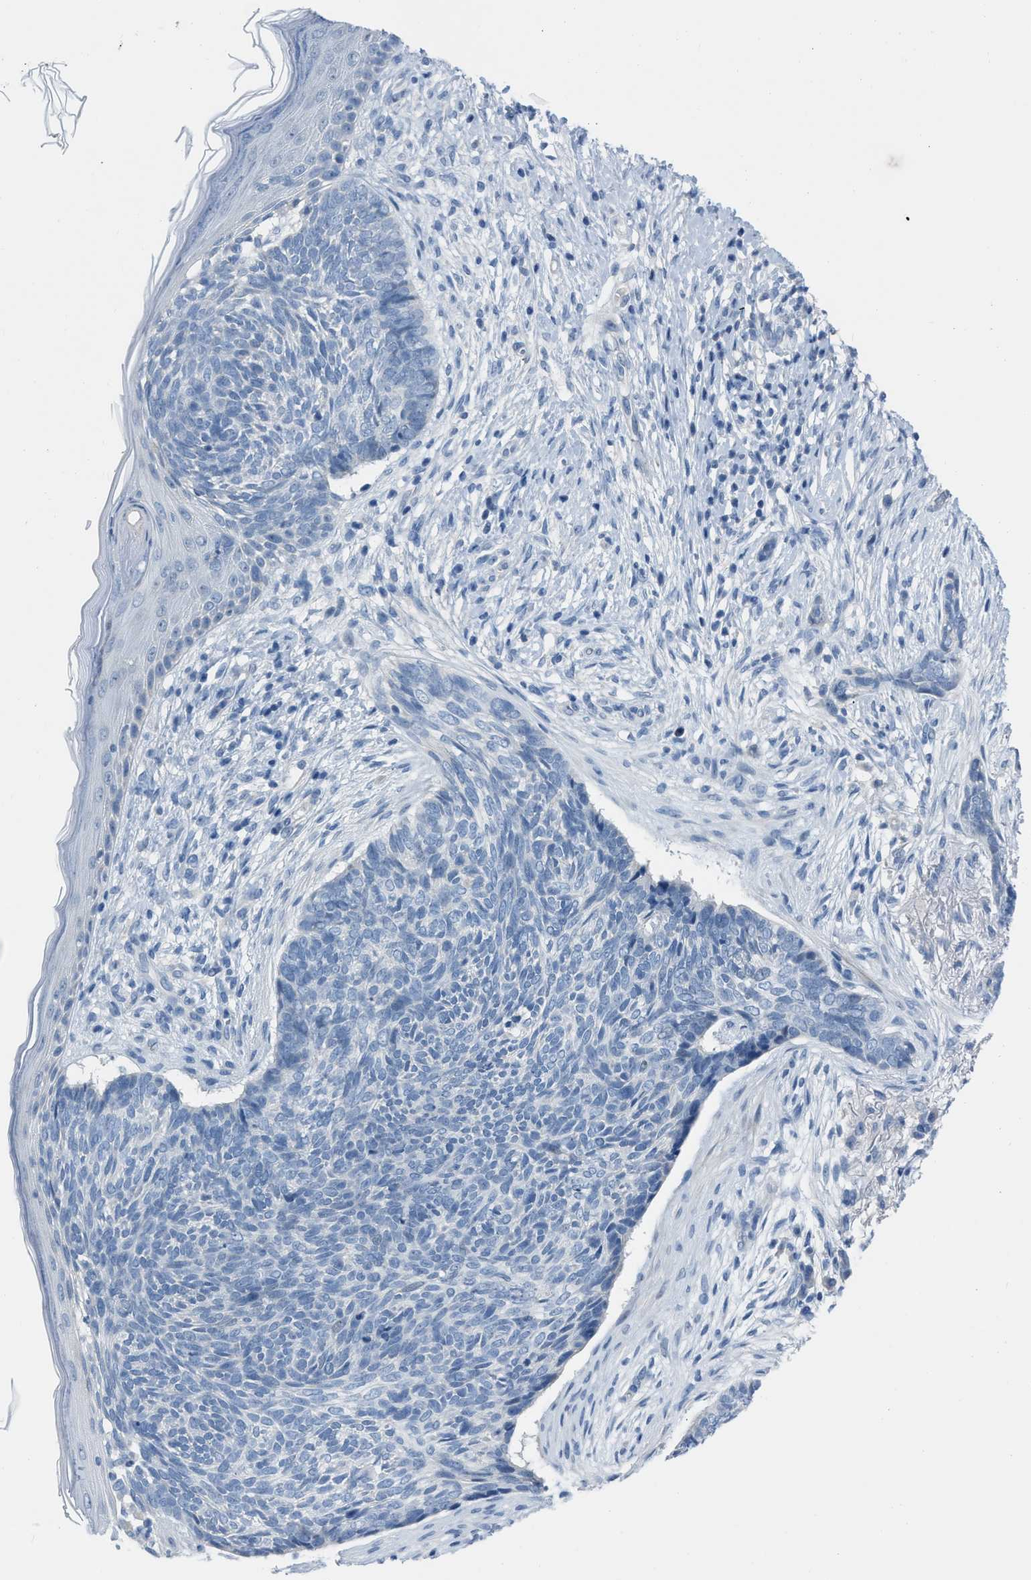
{"staining": {"intensity": "negative", "quantity": "none", "location": "none"}, "tissue": "skin cancer", "cell_type": "Tumor cells", "image_type": "cancer", "snomed": [{"axis": "morphology", "description": "Basal cell carcinoma"}, {"axis": "topography", "description": "Skin"}], "caption": "An immunohistochemistry (IHC) histopathology image of skin basal cell carcinoma is shown. There is no staining in tumor cells of skin basal cell carcinoma.", "gene": "SPATC1L", "patient": {"sex": "female", "age": 84}}